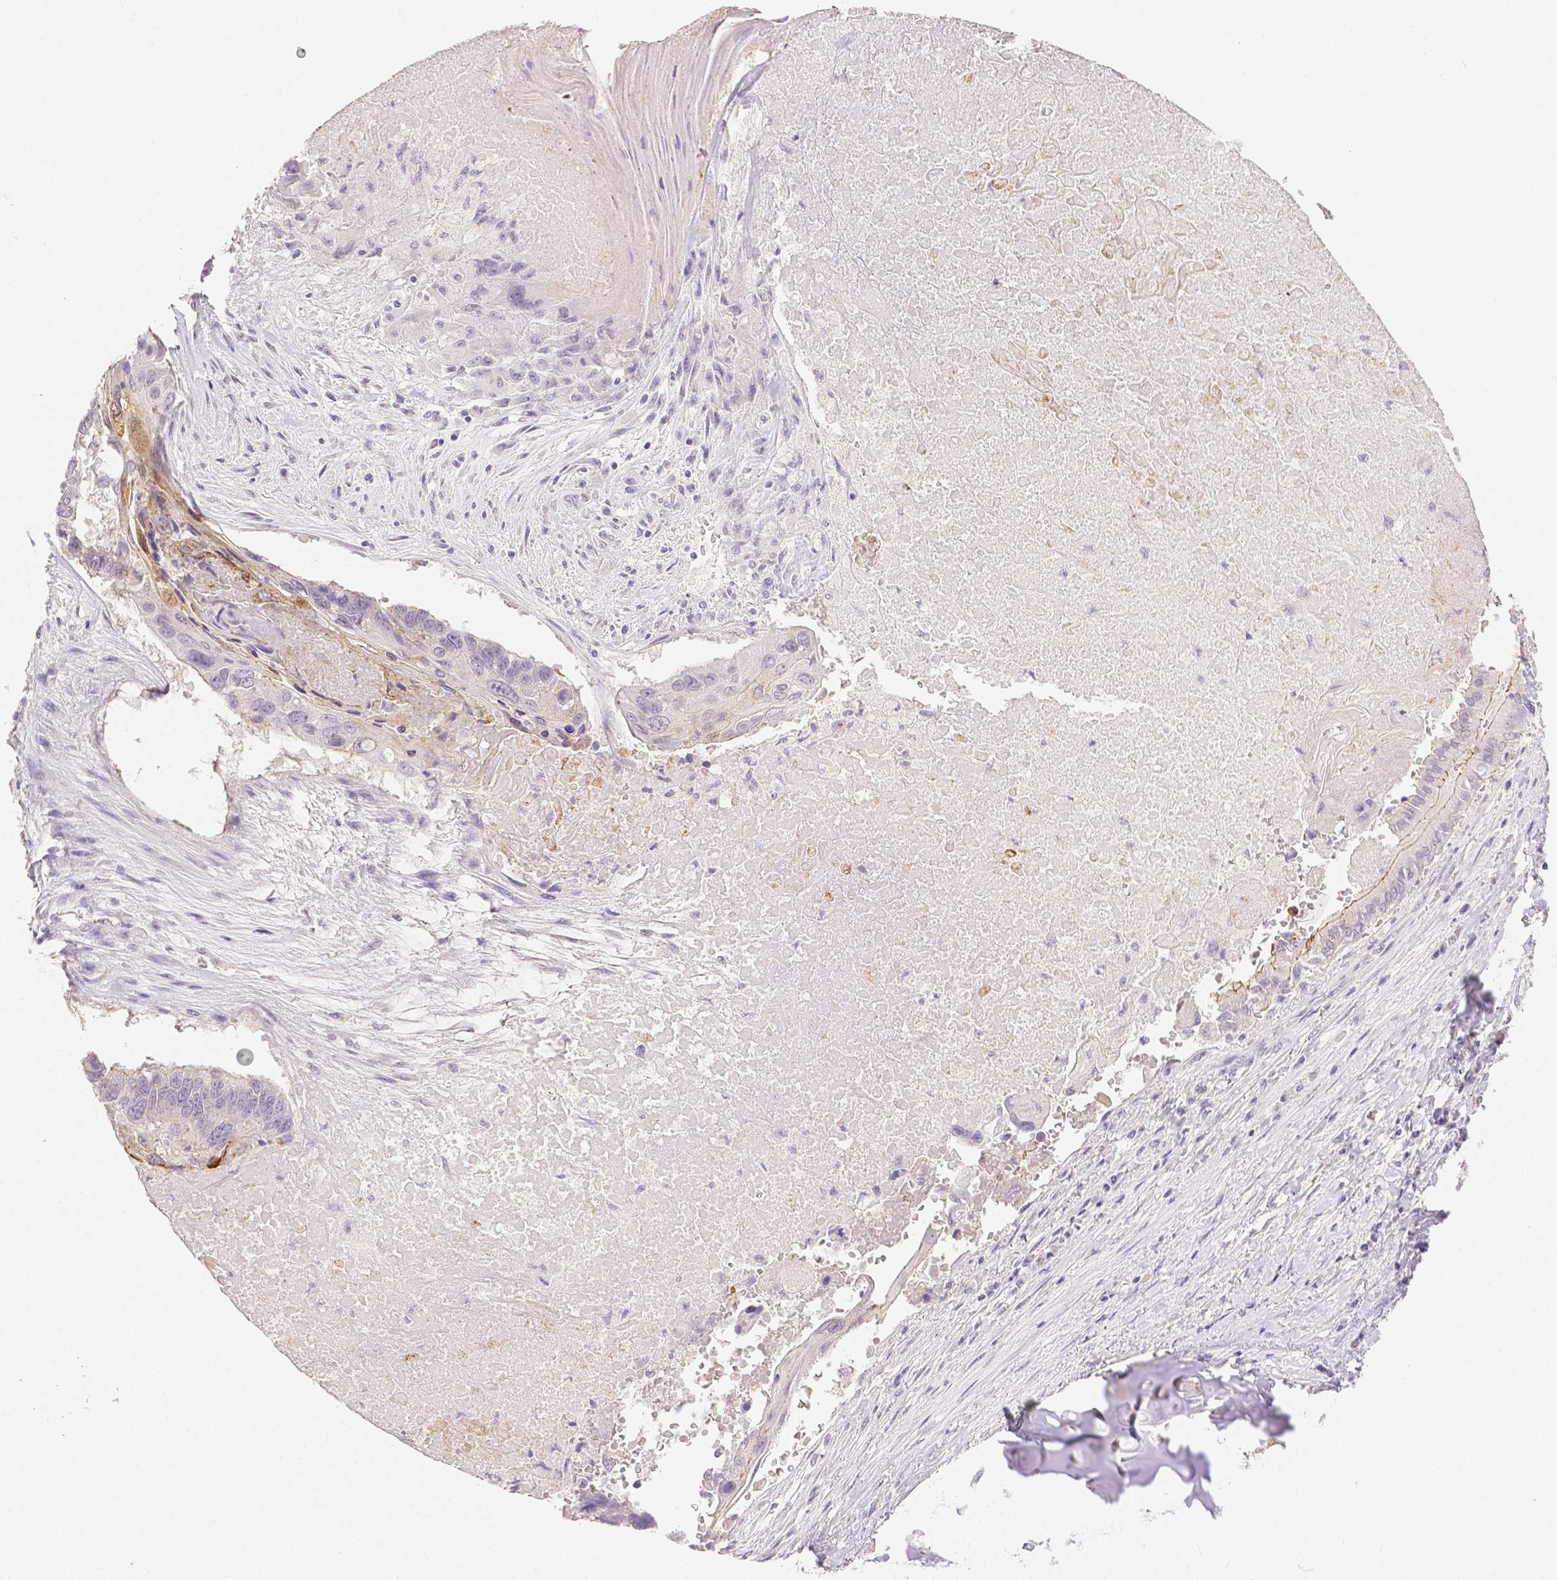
{"staining": {"intensity": "negative", "quantity": "none", "location": "none"}, "tissue": "lung cancer", "cell_type": "Tumor cells", "image_type": "cancer", "snomed": [{"axis": "morphology", "description": "Squamous cell carcinoma, NOS"}, {"axis": "topography", "description": "Lung"}], "caption": "This is a micrograph of immunohistochemistry staining of lung cancer (squamous cell carcinoma), which shows no staining in tumor cells.", "gene": "OCLN", "patient": {"sex": "male", "age": 73}}